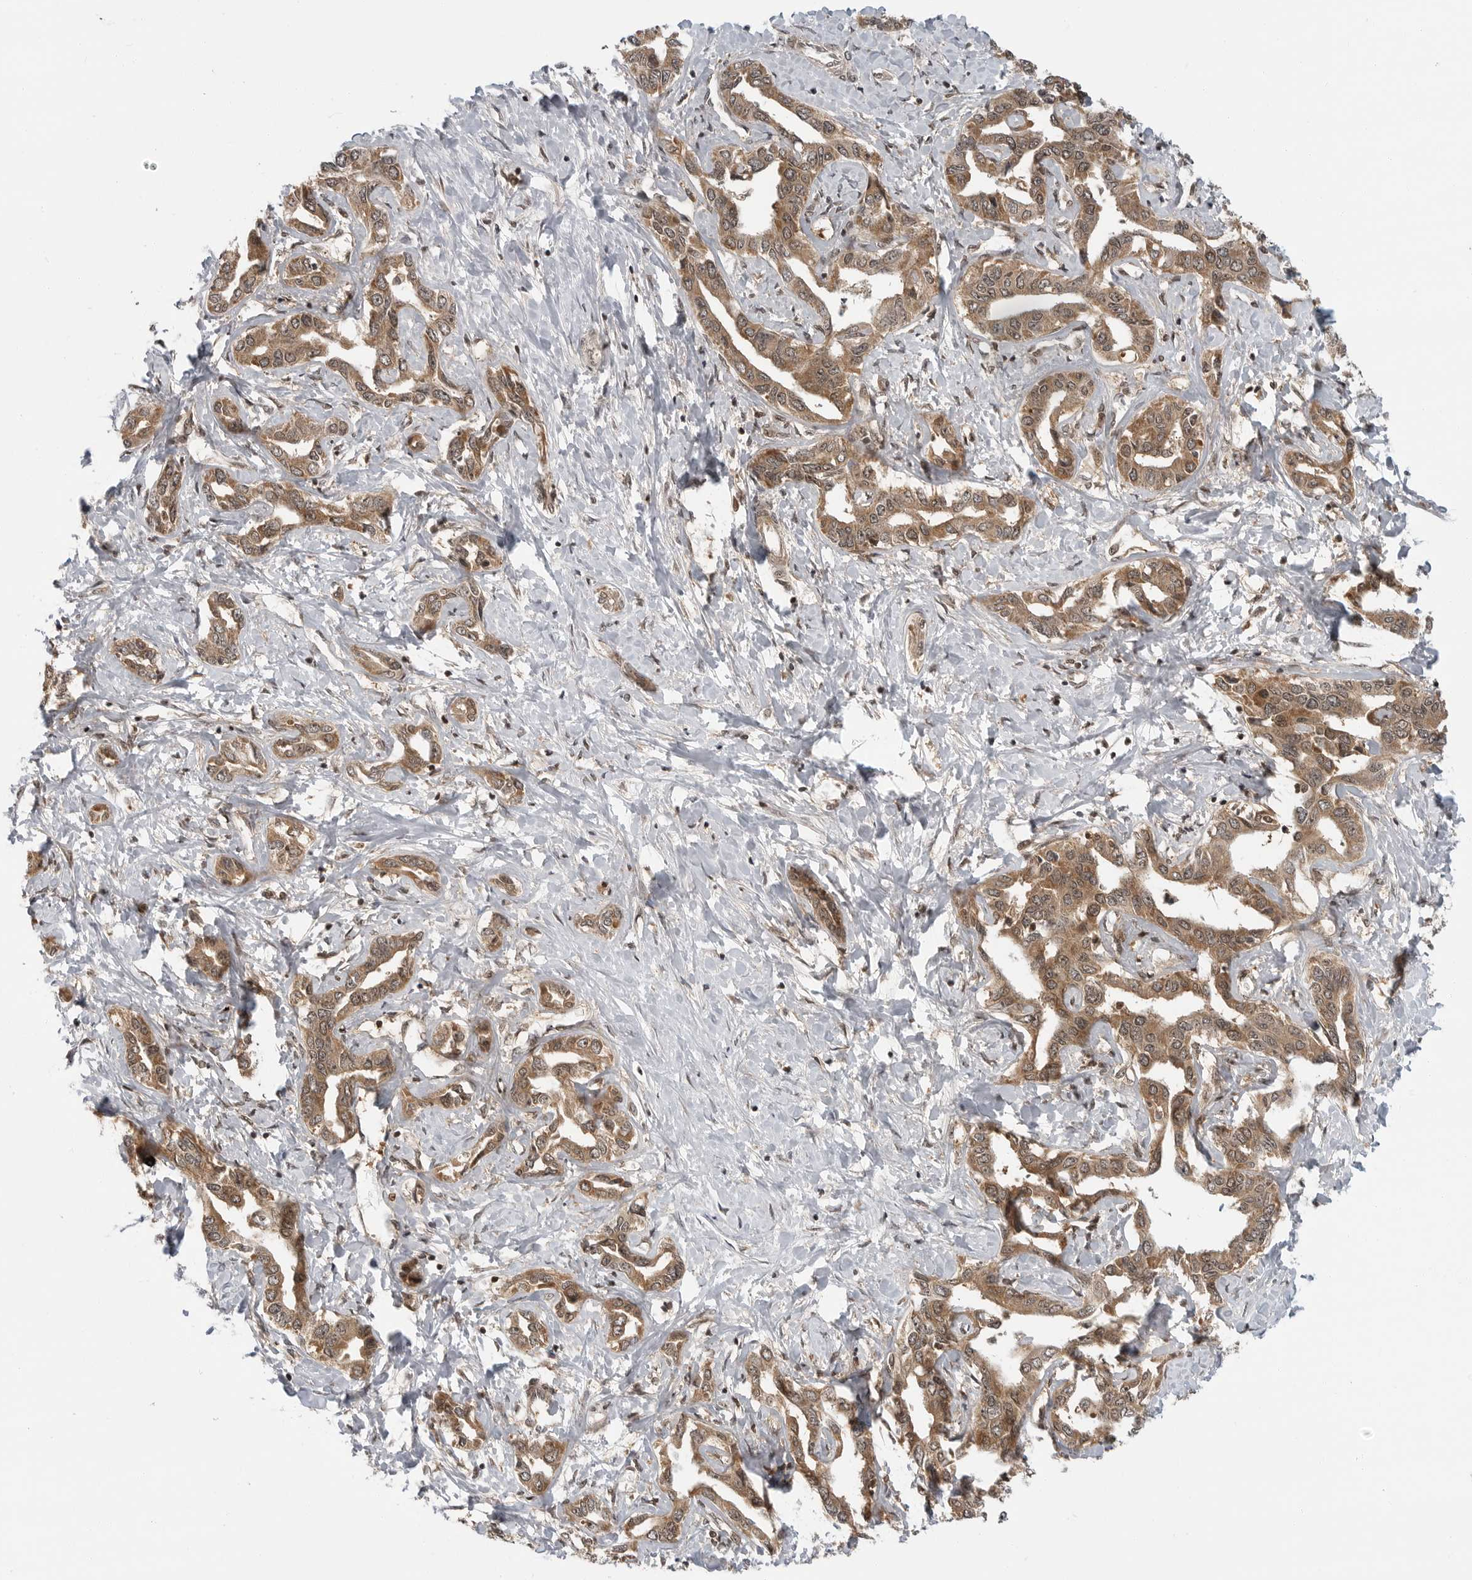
{"staining": {"intensity": "moderate", "quantity": ">75%", "location": "cytoplasmic/membranous"}, "tissue": "liver cancer", "cell_type": "Tumor cells", "image_type": "cancer", "snomed": [{"axis": "morphology", "description": "Cholangiocarcinoma"}, {"axis": "topography", "description": "Liver"}], "caption": "Immunohistochemistry histopathology image of neoplastic tissue: human liver cancer (cholangiocarcinoma) stained using immunohistochemistry (IHC) shows medium levels of moderate protein expression localized specifically in the cytoplasmic/membranous of tumor cells, appearing as a cytoplasmic/membranous brown color.", "gene": "SZRD1", "patient": {"sex": "male", "age": 59}}